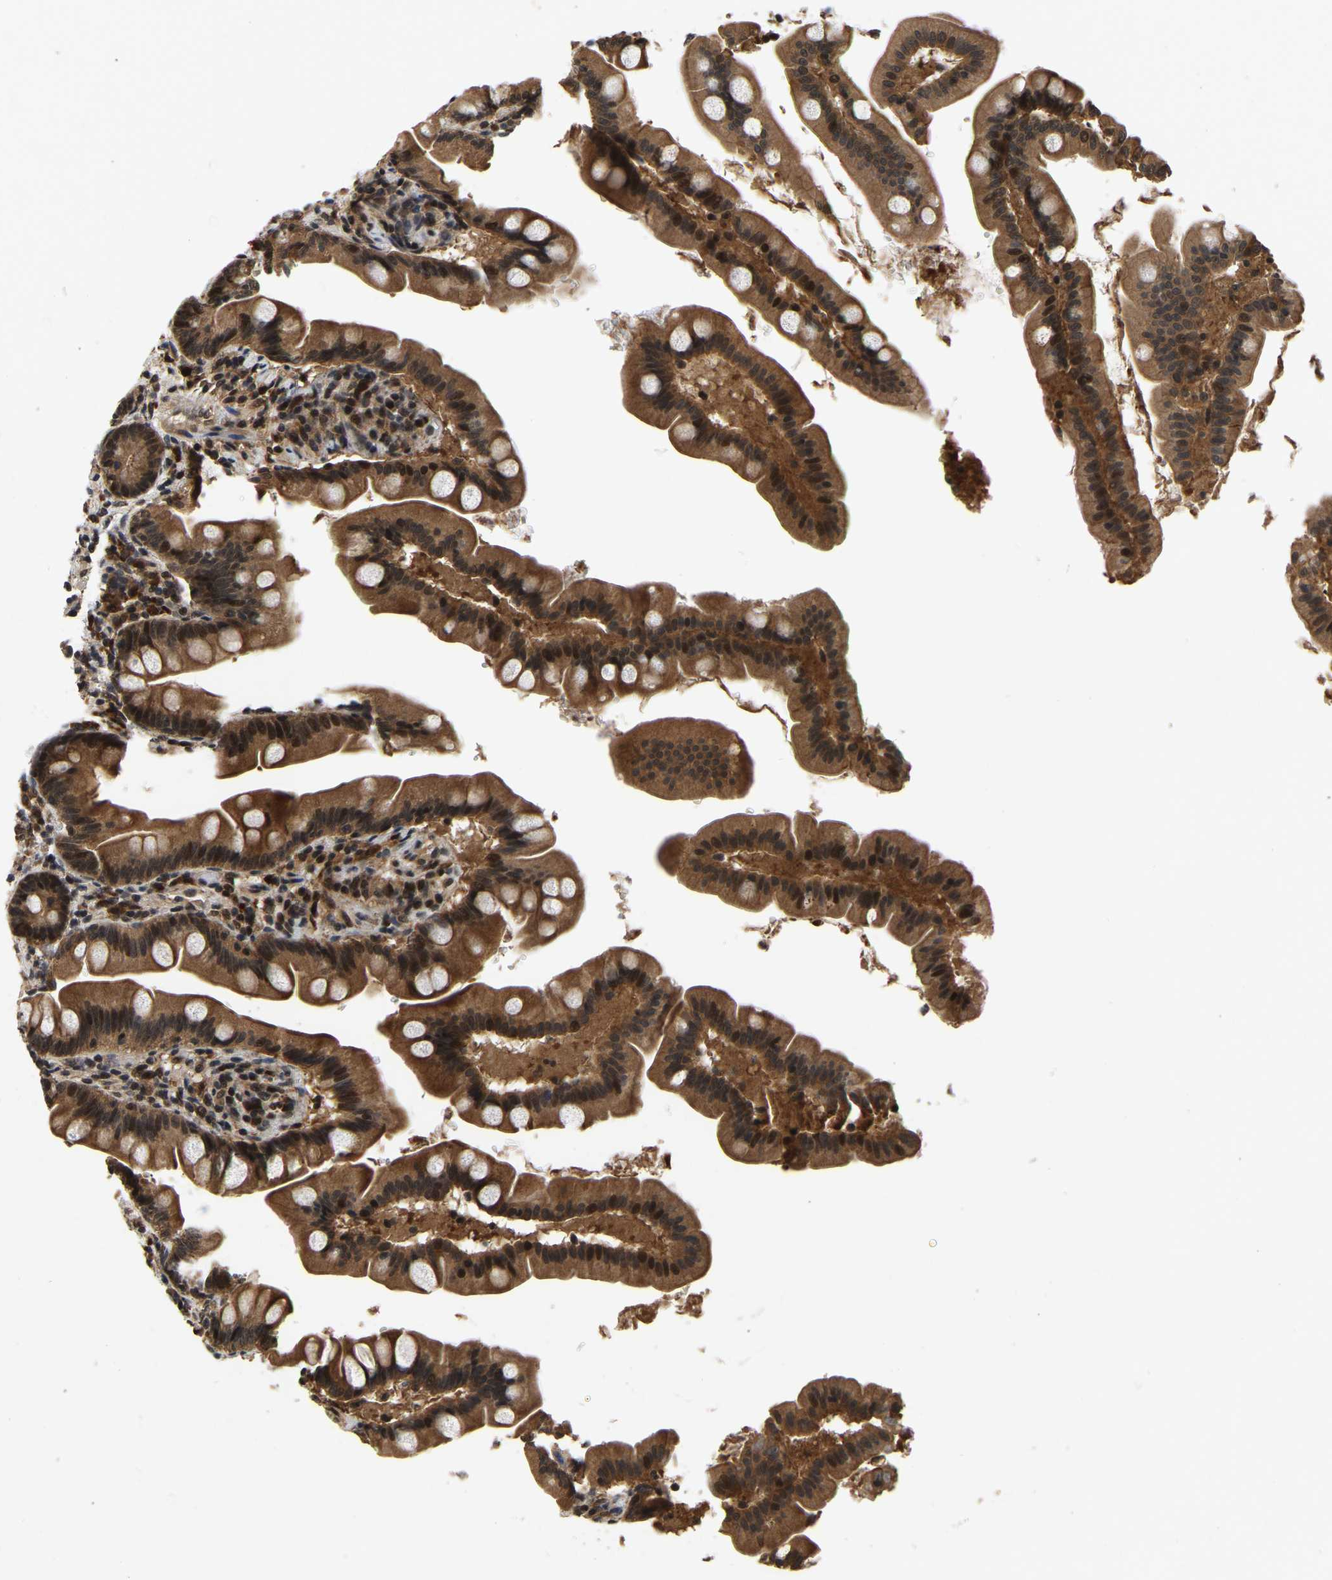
{"staining": {"intensity": "strong", "quantity": ">75%", "location": "cytoplasmic/membranous,nuclear"}, "tissue": "small intestine", "cell_type": "Glandular cells", "image_type": "normal", "snomed": [{"axis": "morphology", "description": "Normal tissue, NOS"}, {"axis": "topography", "description": "Small intestine"}], "caption": "This micrograph shows IHC staining of benign human small intestine, with high strong cytoplasmic/membranous,nuclear positivity in about >75% of glandular cells.", "gene": "CIAO1", "patient": {"sex": "female", "age": 56}}